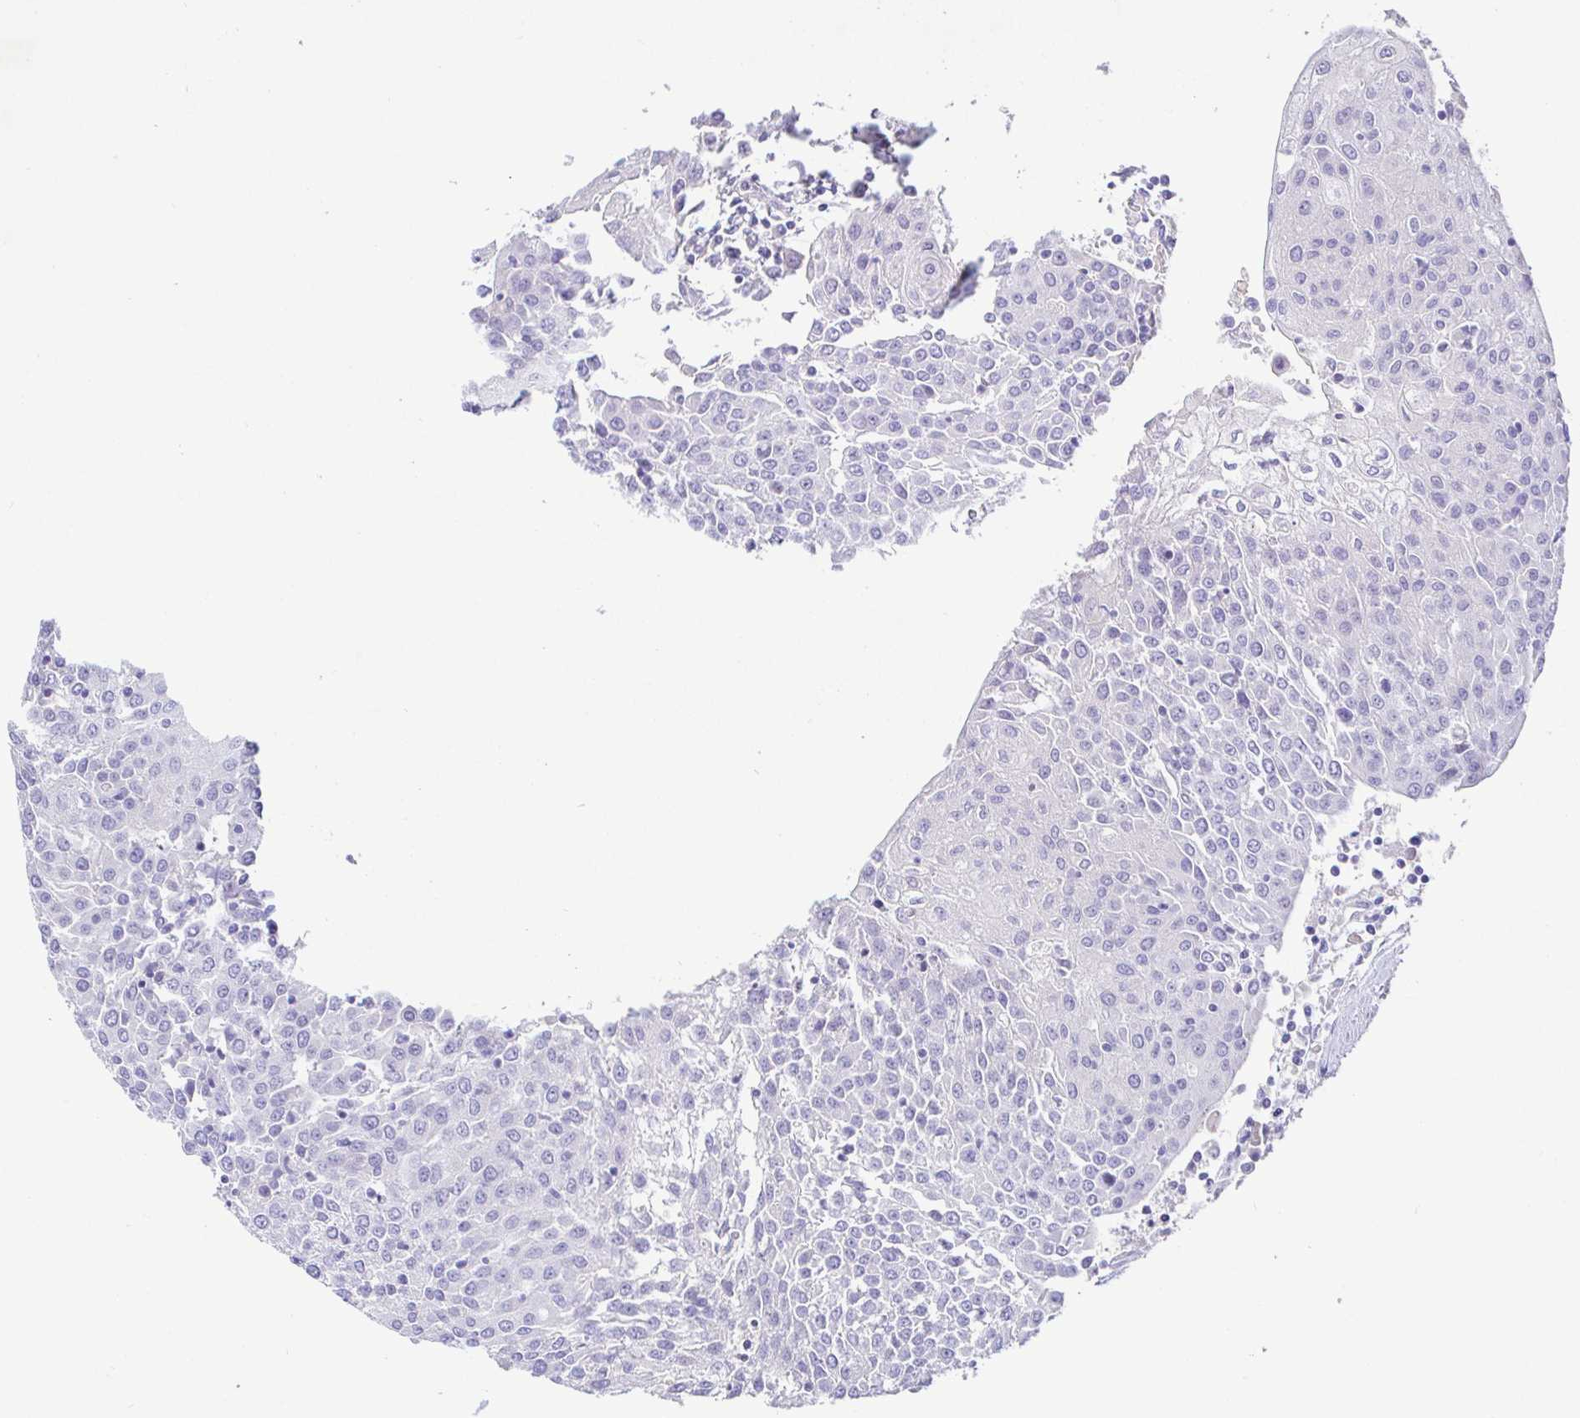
{"staining": {"intensity": "negative", "quantity": "none", "location": "none"}, "tissue": "urothelial cancer", "cell_type": "Tumor cells", "image_type": "cancer", "snomed": [{"axis": "morphology", "description": "Urothelial carcinoma, High grade"}, {"axis": "topography", "description": "Urinary bladder"}], "caption": "The immunohistochemistry image has no significant expression in tumor cells of urothelial carcinoma (high-grade) tissue.", "gene": "SAA4", "patient": {"sex": "female", "age": 85}}